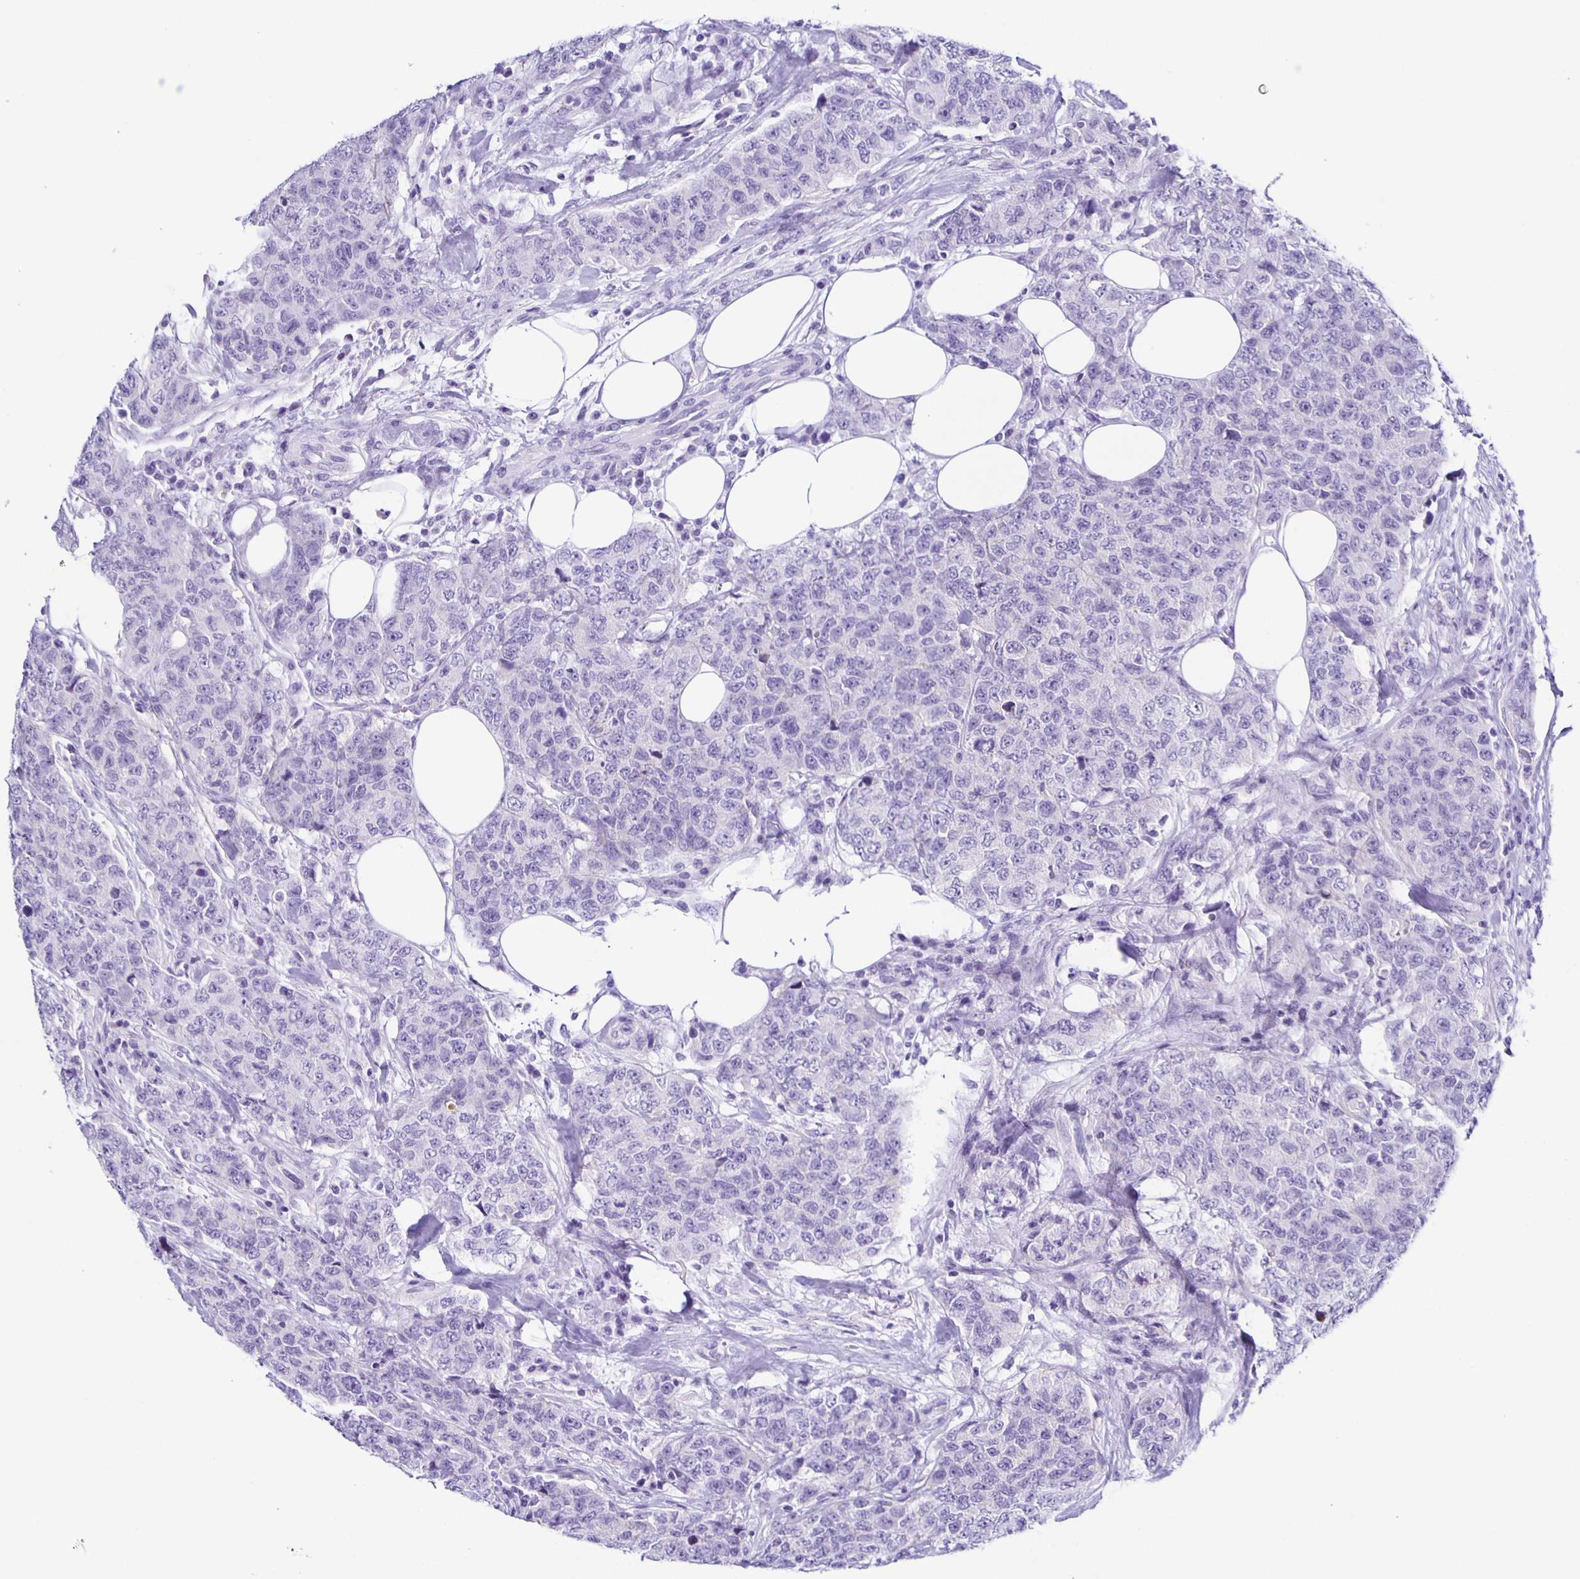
{"staining": {"intensity": "negative", "quantity": "none", "location": "none"}, "tissue": "urothelial cancer", "cell_type": "Tumor cells", "image_type": "cancer", "snomed": [{"axis": "morphology", "description": "Urothelial carcinoma, High grade"}, {"axis": "topography", "description": "Urinary bladder"}], "caption": "Photomicrograph shows no protein expression in tumor cells of urothelial cancer tissue.", "gene": "AQP6", "patient": {"sex": "female", "age": 78}}